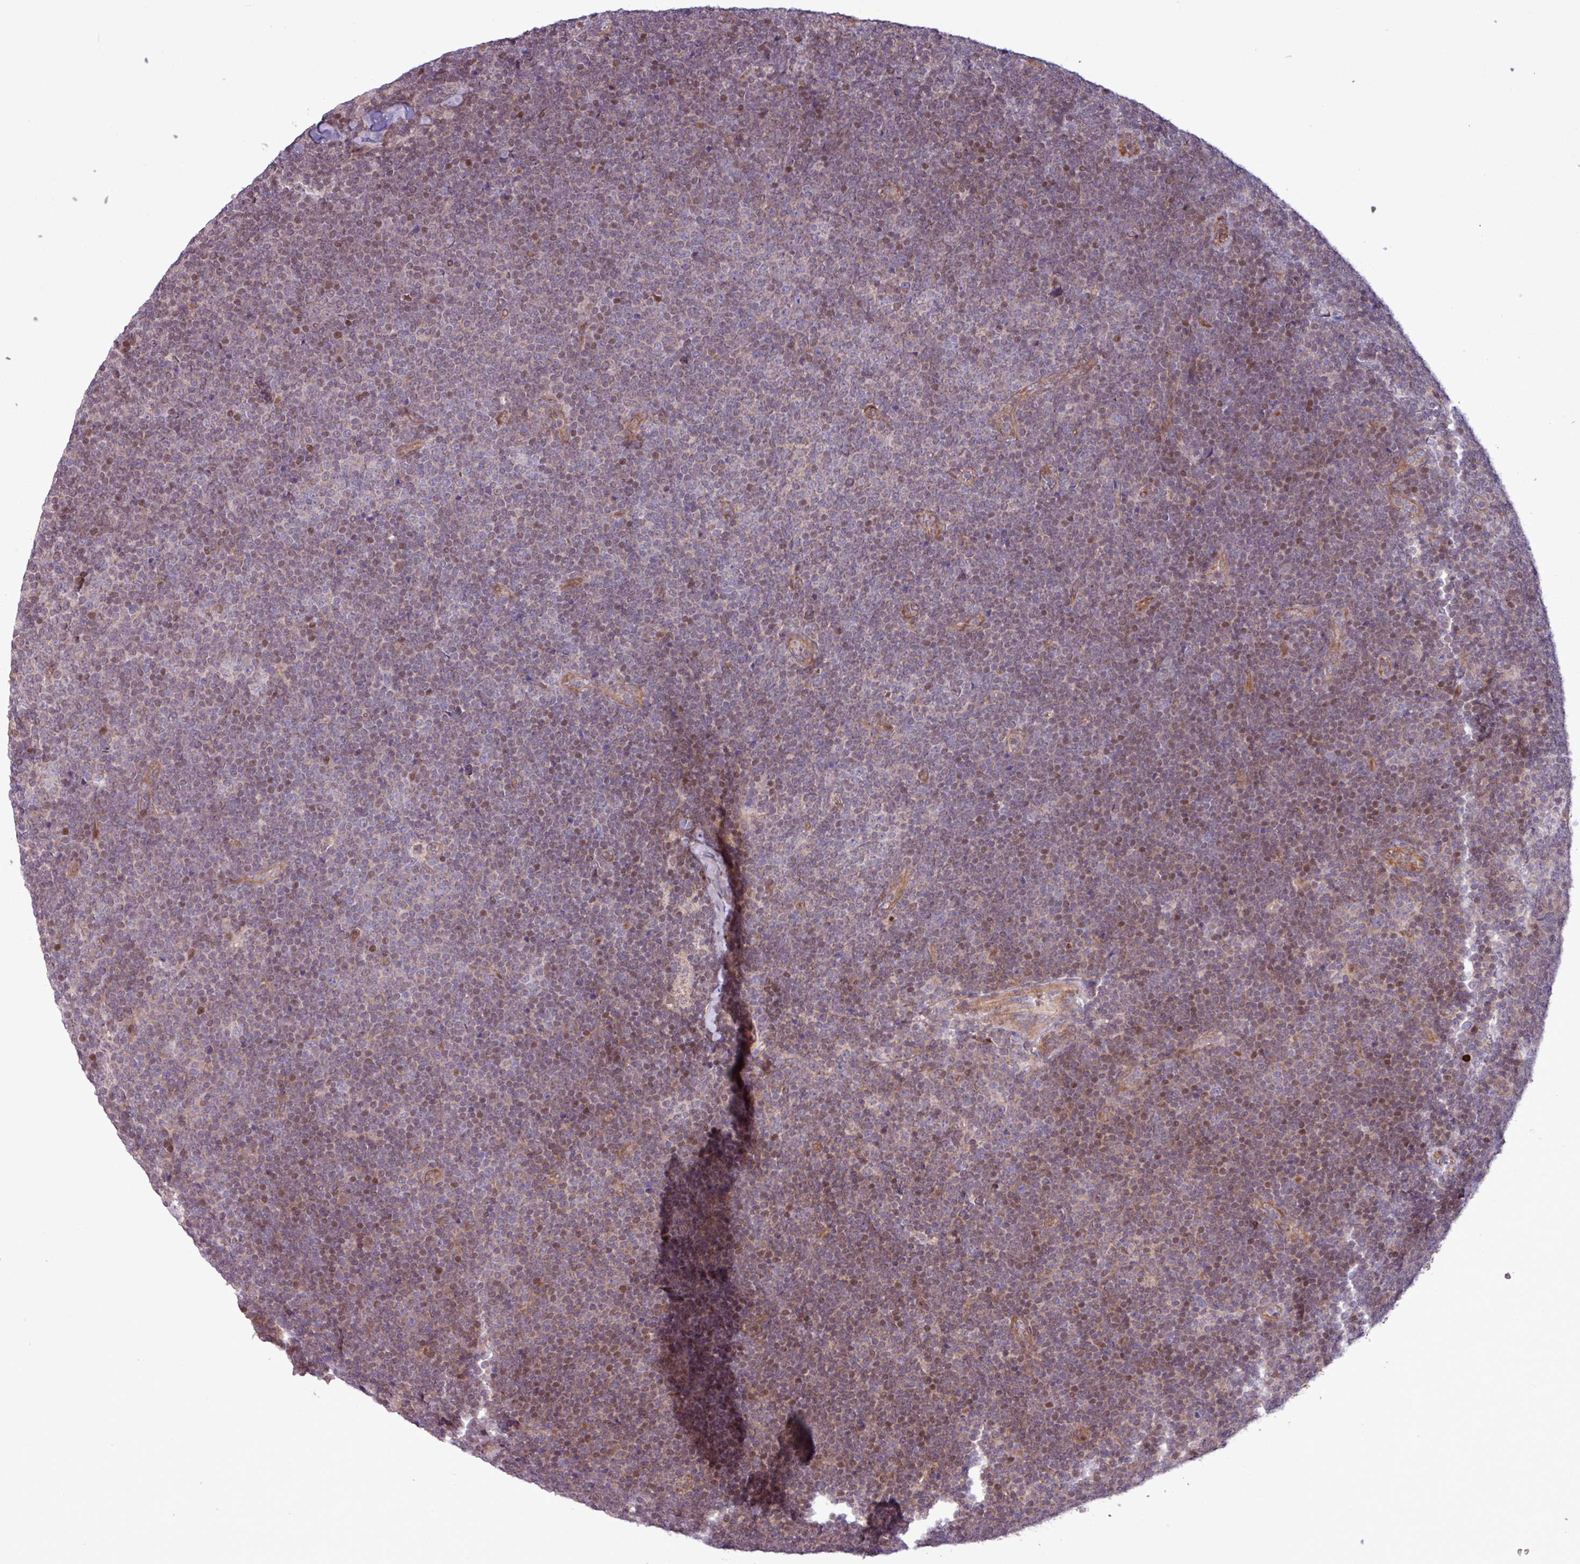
{"staining": {"intensity": "weak", "quantity": "25%-75%", "location": "cytoplasmic/membranous,nuclear"}, "tissue": "lymphoma", "cell_type": "Tumor cells", "image_type": "cancer", "snomed": [{"axis": "morphology", "description": "Malignant lymphoma, non-Hodgkin's type, Low grade"}, {"axis": "topography", "description": "Lymph node"}], "caption": "Lymphoma was stained to show a protein in brown. There is low levels of weak cytoplasmic/membranous and nuclear staining in about 25%-75% of tumor cells.", "gene": "PDPR", "patient": {"sex": "male", "age": 48}}